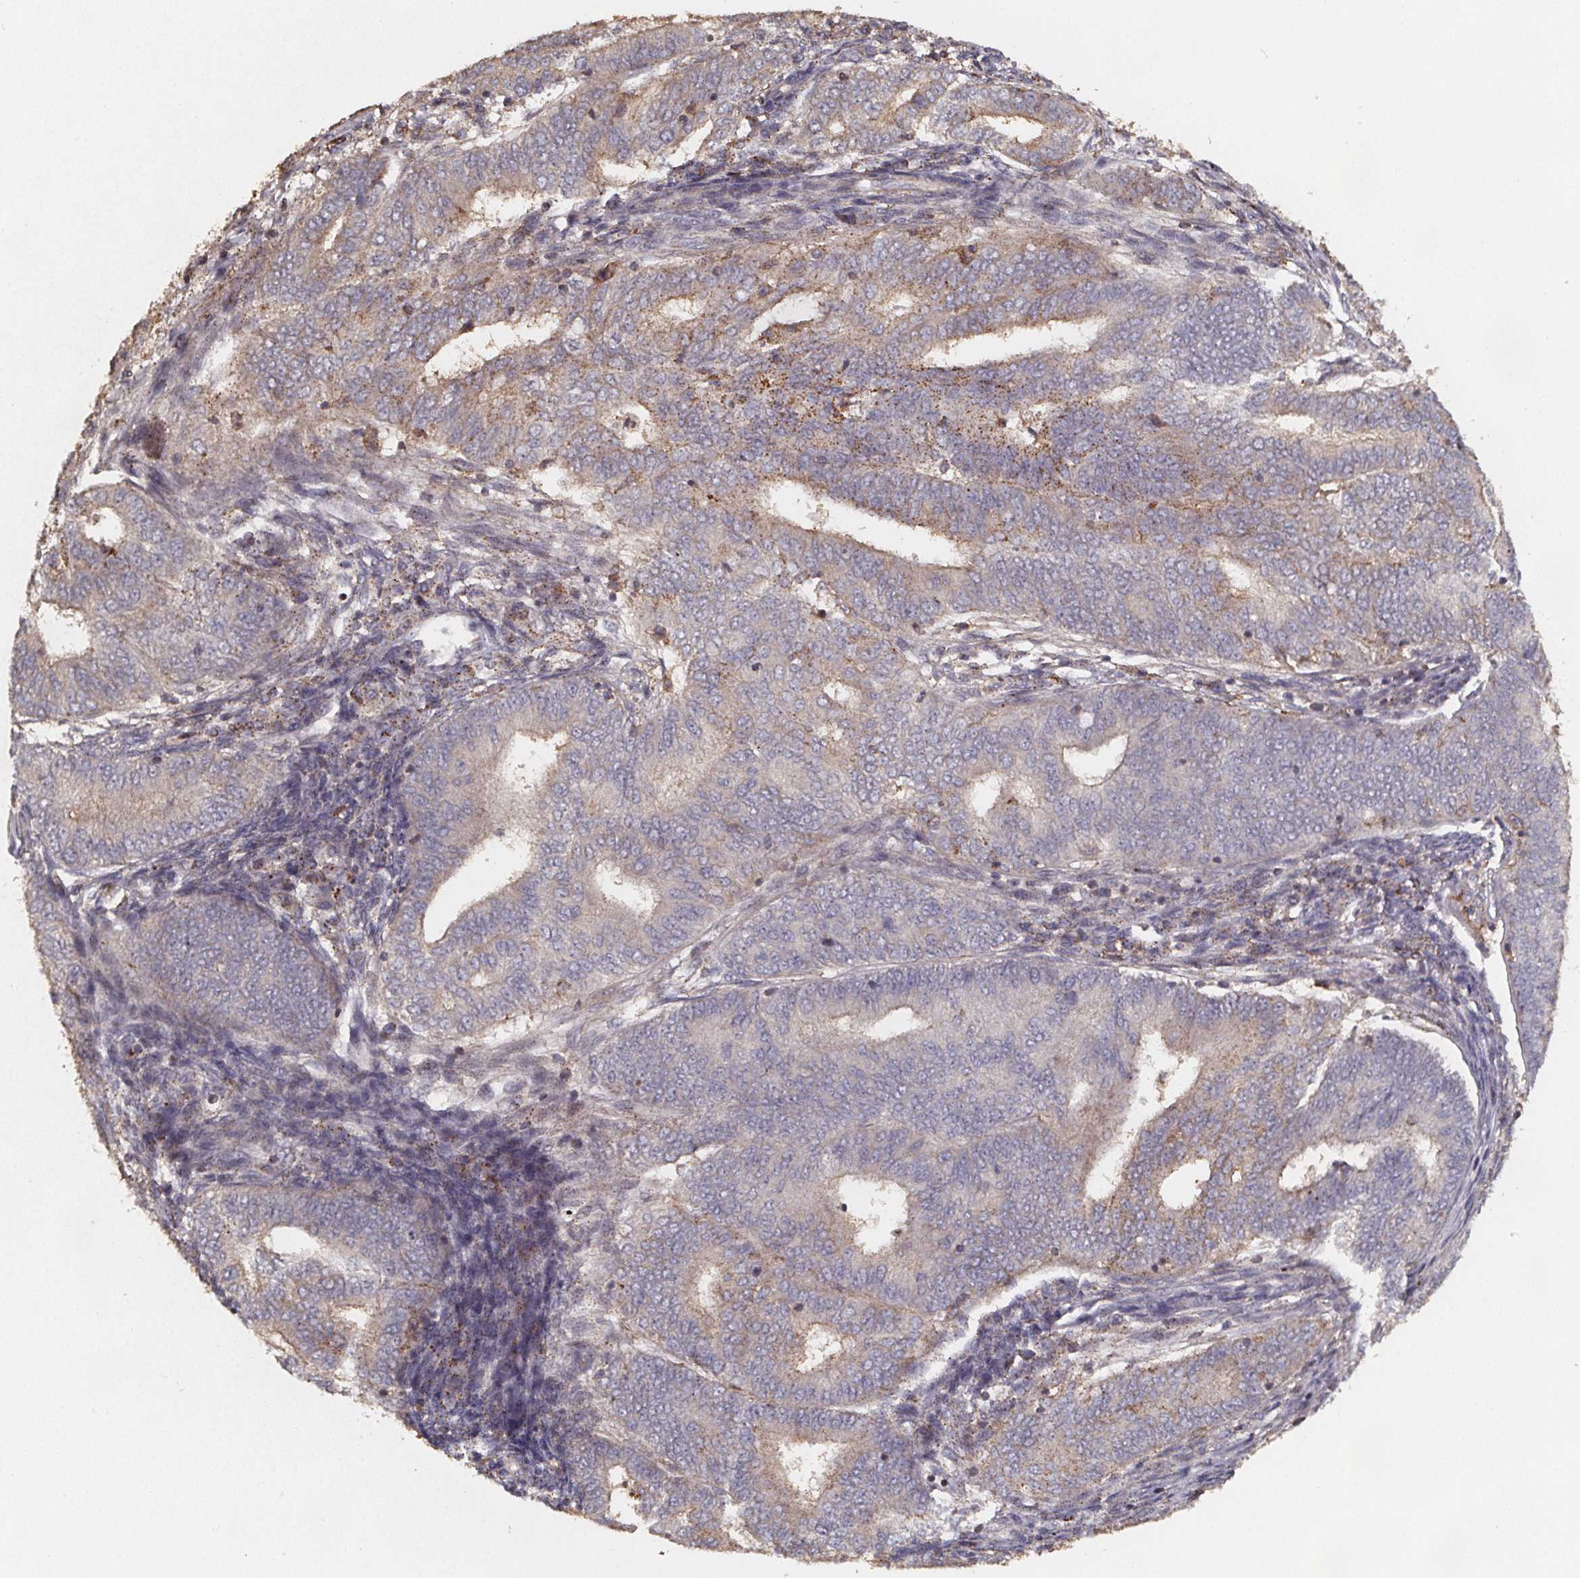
{"staining": {"intensity": "weak", "quantity": "<25%", "location": "cytoplasmic/membranous"}, "tissue": "endometrial cancer", "cell_type": "Tumor cells", "image_type": "cancer", "snomed": [{"axis": "morphology", "description": "Adenocarcinoma, NOS"}, {"axis": "topography", "description": "Endometrium"}], "caption": "The image displays no staining of tumor cells in endometrial cancer. (Stains: DAB IHC with hematoxylin counter stain, Microscopy: brightfield microscopy at high magnification).", "gene": "ZNF879", "patient": {"sex": "female", "age": 62}}